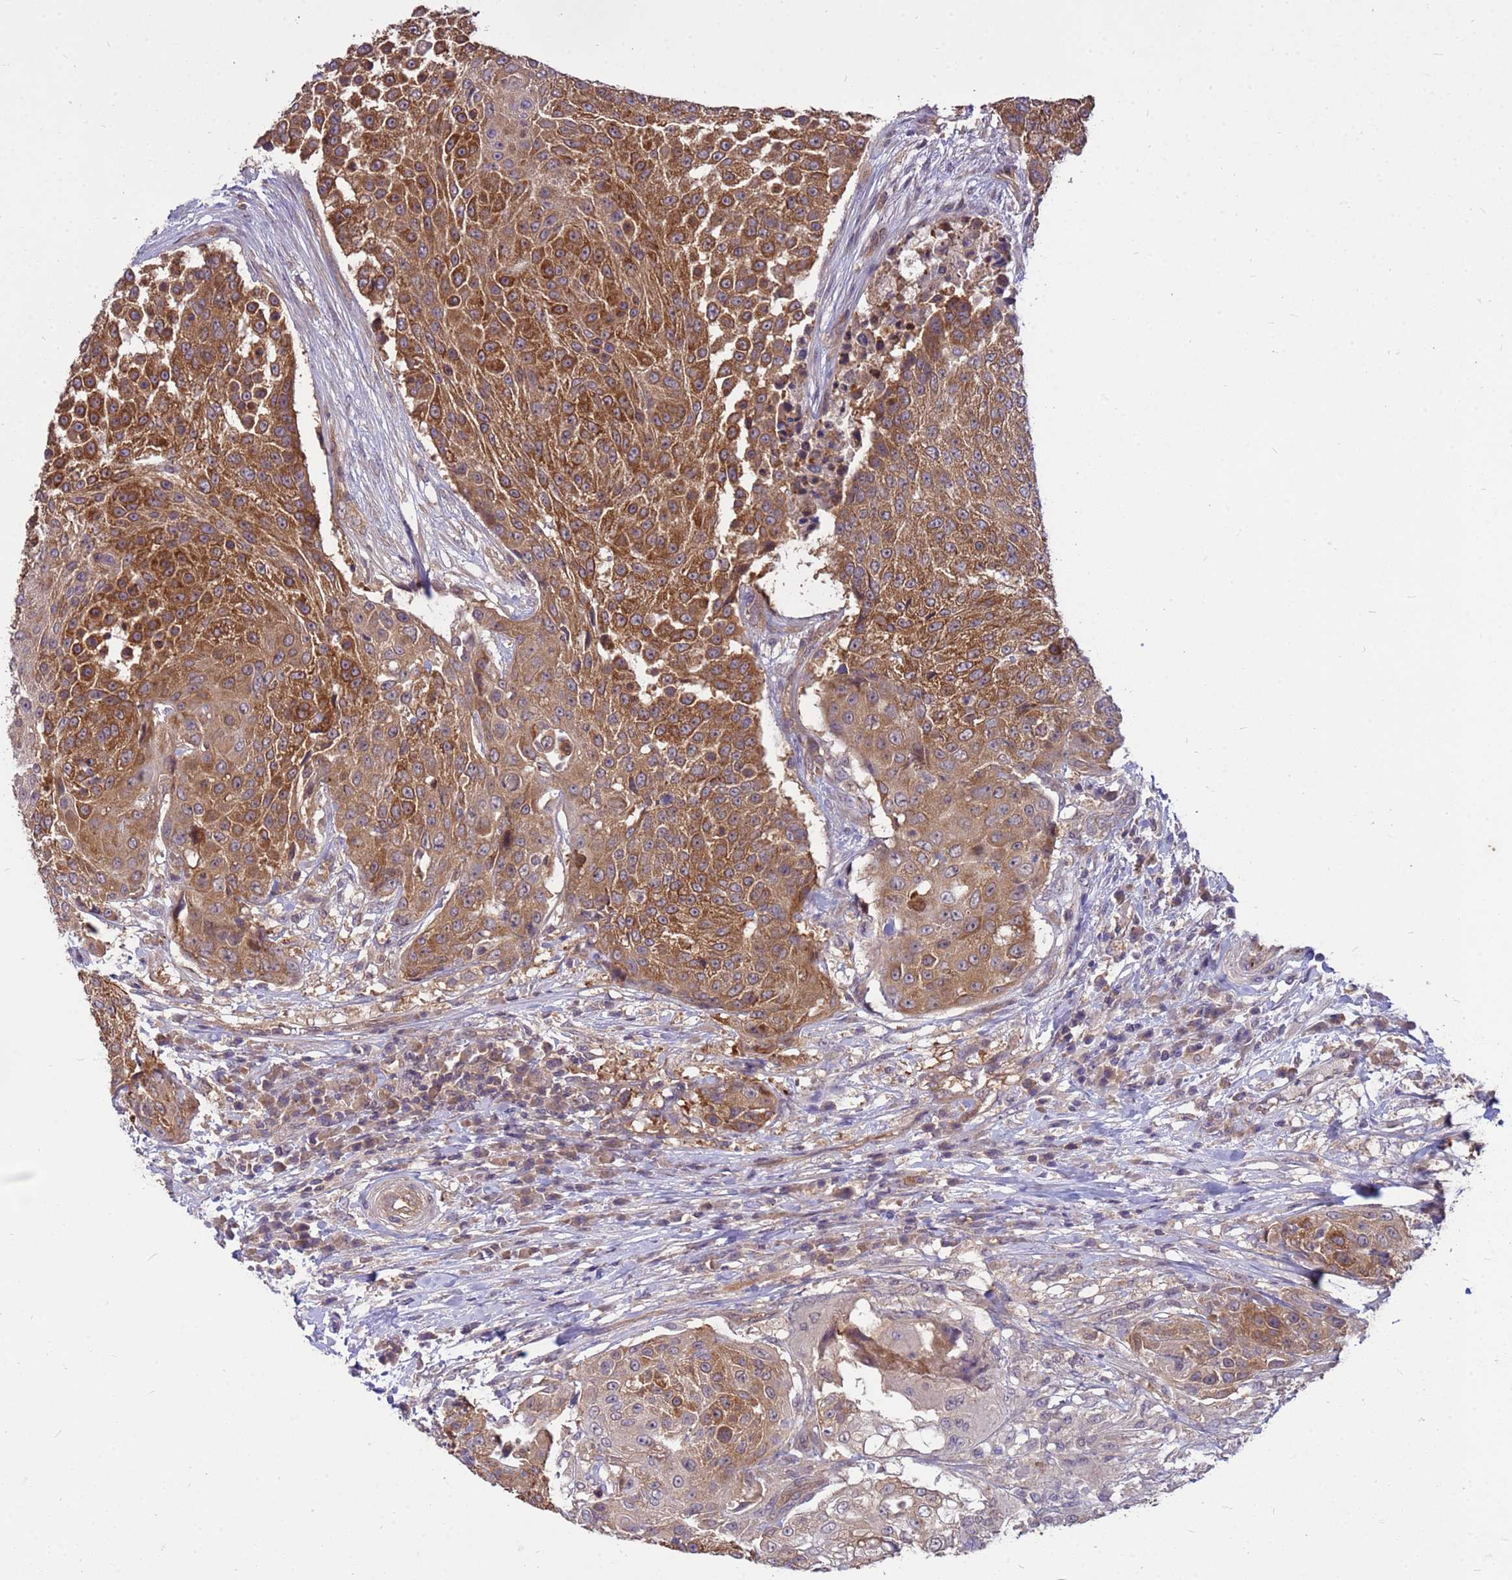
{"staining": {"intensity": "moderate", "quantity": ">75%", "location": "cytoplasmic/membranous"}, "tissue": "urothelial cancer", "cell_type": "Tumor cells", "image_type": "cancer", "snomed": [{"axis": "morphology", "description": "Urothelial carcinoma, High grade"}, {"axis": "topography", "description": "Urinary bladder"}], "caption": "Protein staining by immunohistochemistry shows moderate cytoplasmic/membranous expression in approximately >75% of tumor cells in high-grade urothelial carcinoma. The staining was performed using DAB (3,3'-diaminobenzidine) to visualize the protein expression in brown, while the nuclei were stained in blue with hematoxylin (Magnification: 20x).", "gene": "PPP2CB", "patient": {"sex": "female", "age": 63}}